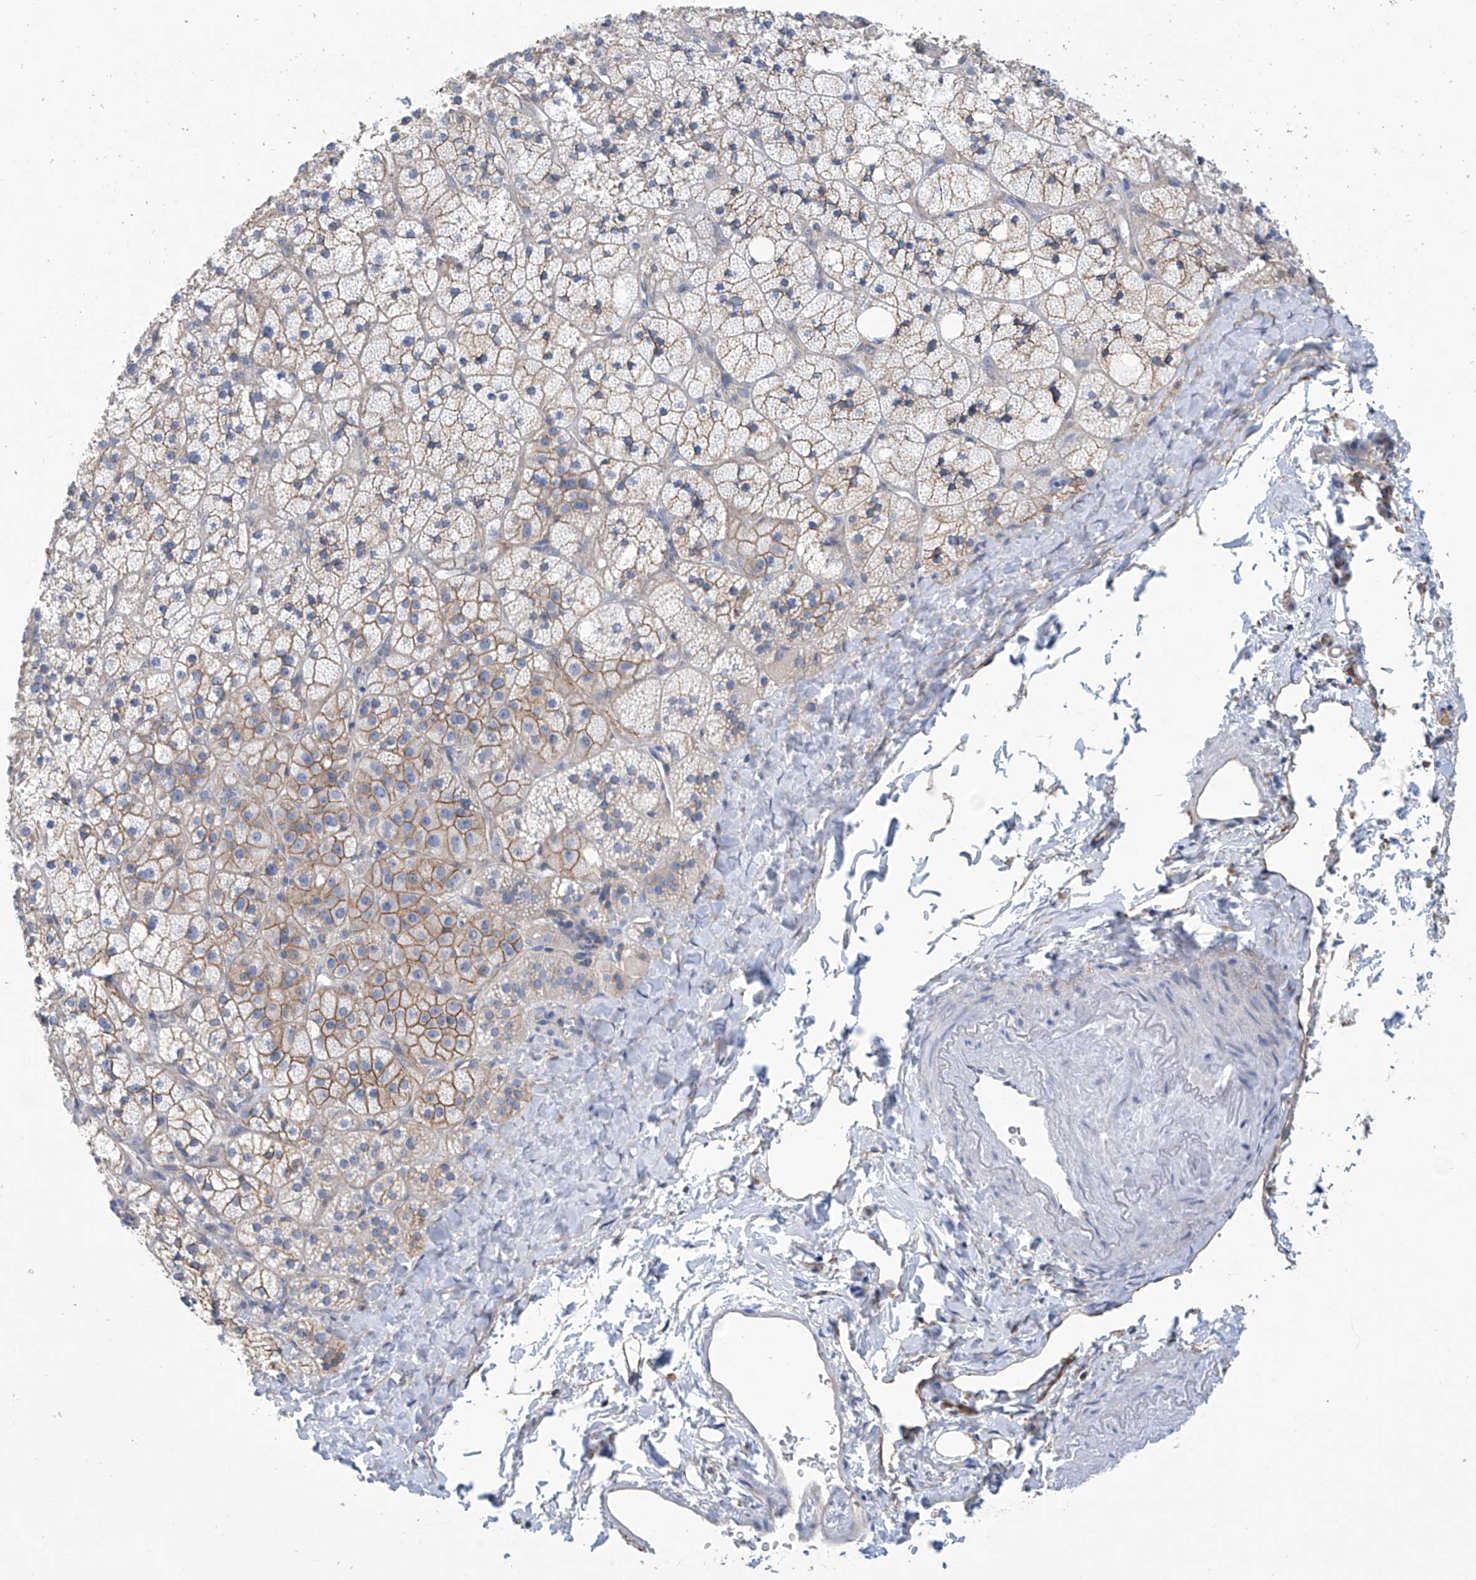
{"staining": {"intensity": "moderate", "quantity": "25%-75%", "location": "cytoplasmic/membranous"}, "tissue": "adrenal gland", "cell_type": "Glandular cells", "image_type": "normal", "snomed": [{"axis": "morphology", "description": "Normal tissue, NOS"}, {"axis": "topography", "description": "Adrenal gland"}], "caption": "The micrograph demonstrates immunohistochemical staining of normal adrenal gland. There is moderate cytoplasmic/membranous expression is seen in about 25%-75% of glandular cells.", "gene": "ABHD13", "patient": {"sex": "male", "age": 61}}